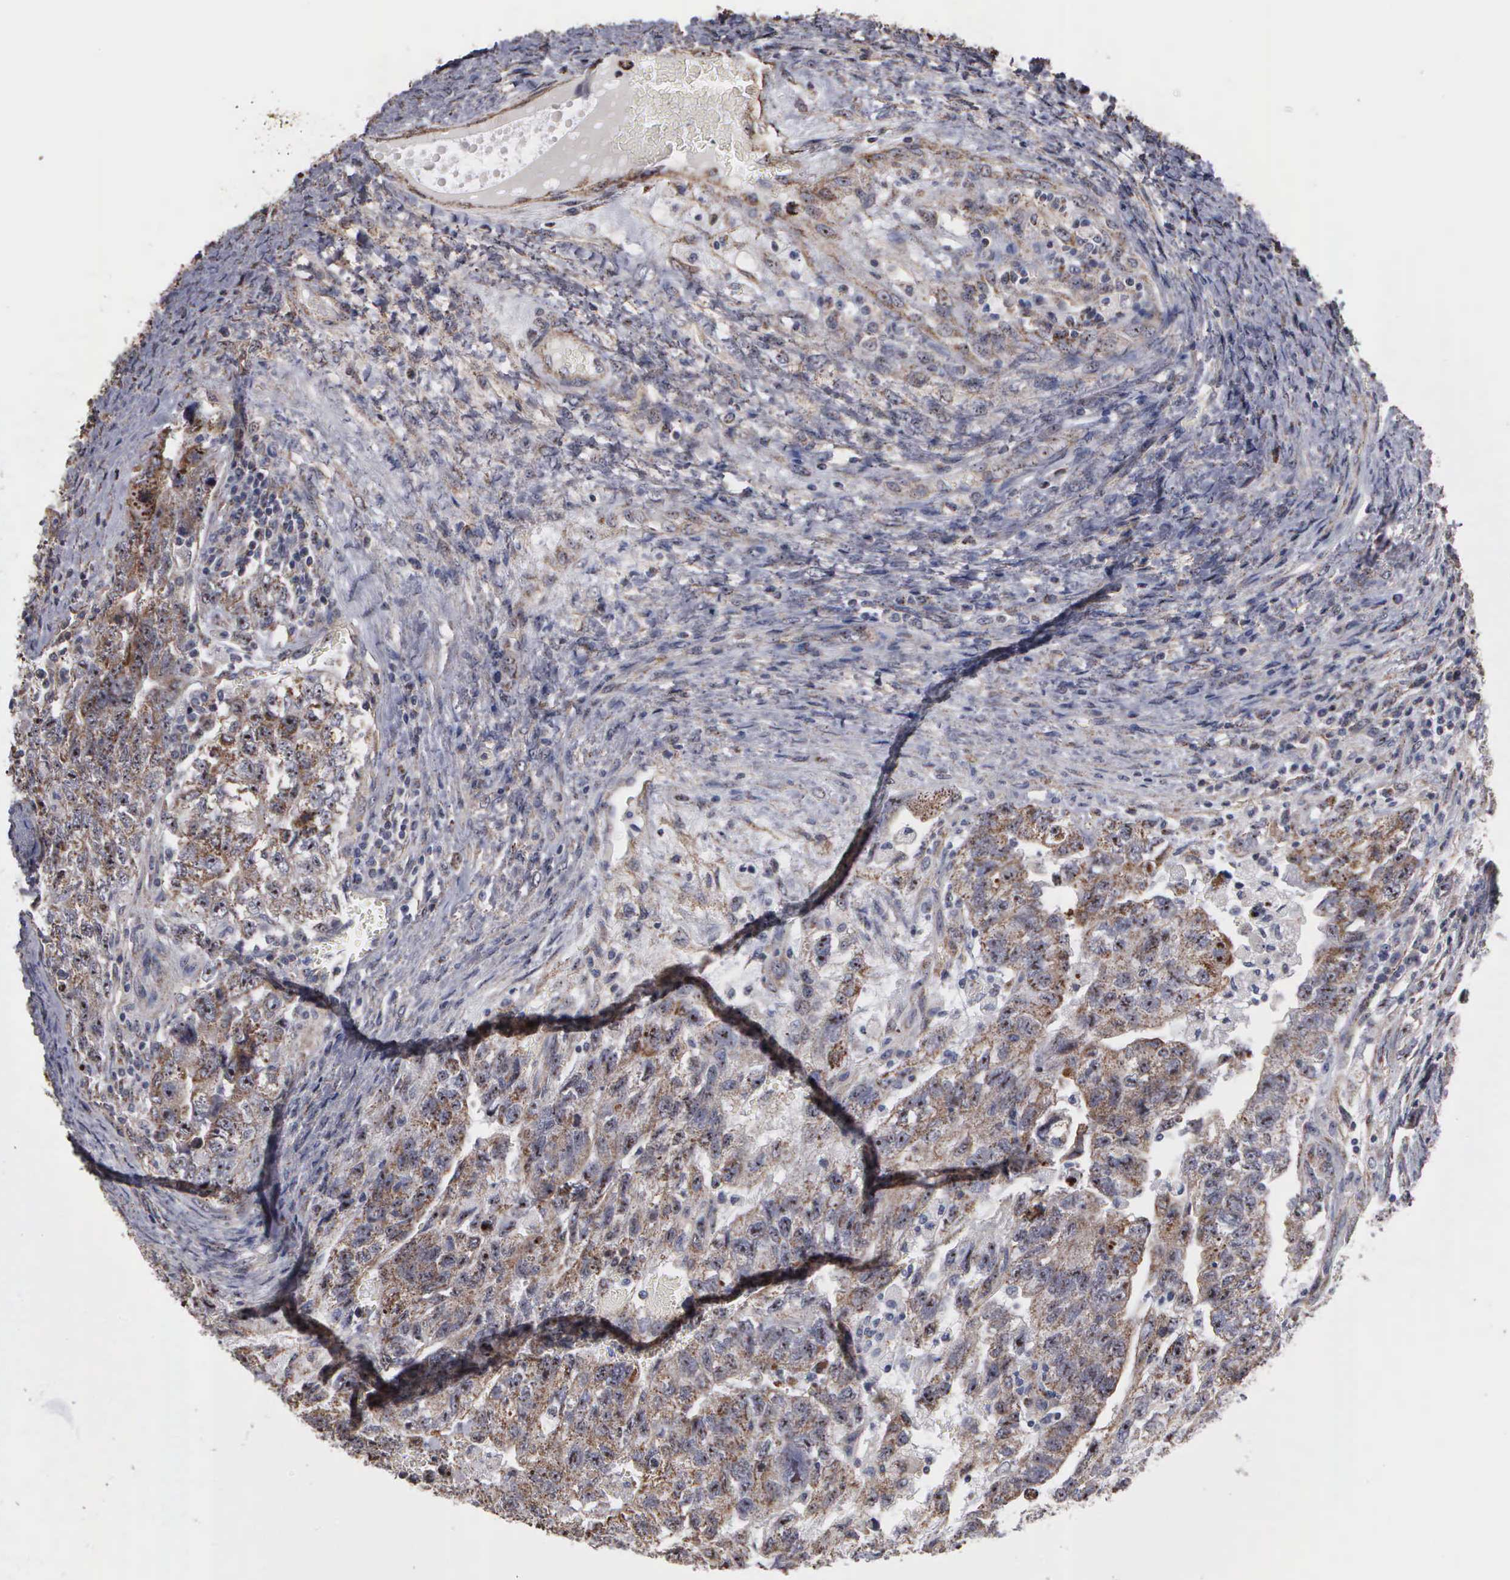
{"staining": {"intensity": "weak", "quantity": ">75%", "location": "cytoplasmic/membranous,nuclear"}, "tissue": "testis cancer", "cell_type": "Tumor cells", "image_type": "cancer", "snomed": [{"axis": "morphology", "description": "Carcinoma, Embryonal, NOS"}, {"axis": "topography", "description": "Testis"}], "caption": "Testis cancer stained with DAB (3,3'-diaminobenzidine) immunohistochemistry (IHC) demonstrates low levels of weak cytoplasmic/membranous and nuclear positivity in approximately >75% of tumor cells. Immunohistochemistry (ihc) stains the protein of interest in brown and the nuclei are stained blue.", "gene": "NGDN", "patient": {"sex": "male", "age": 36}}